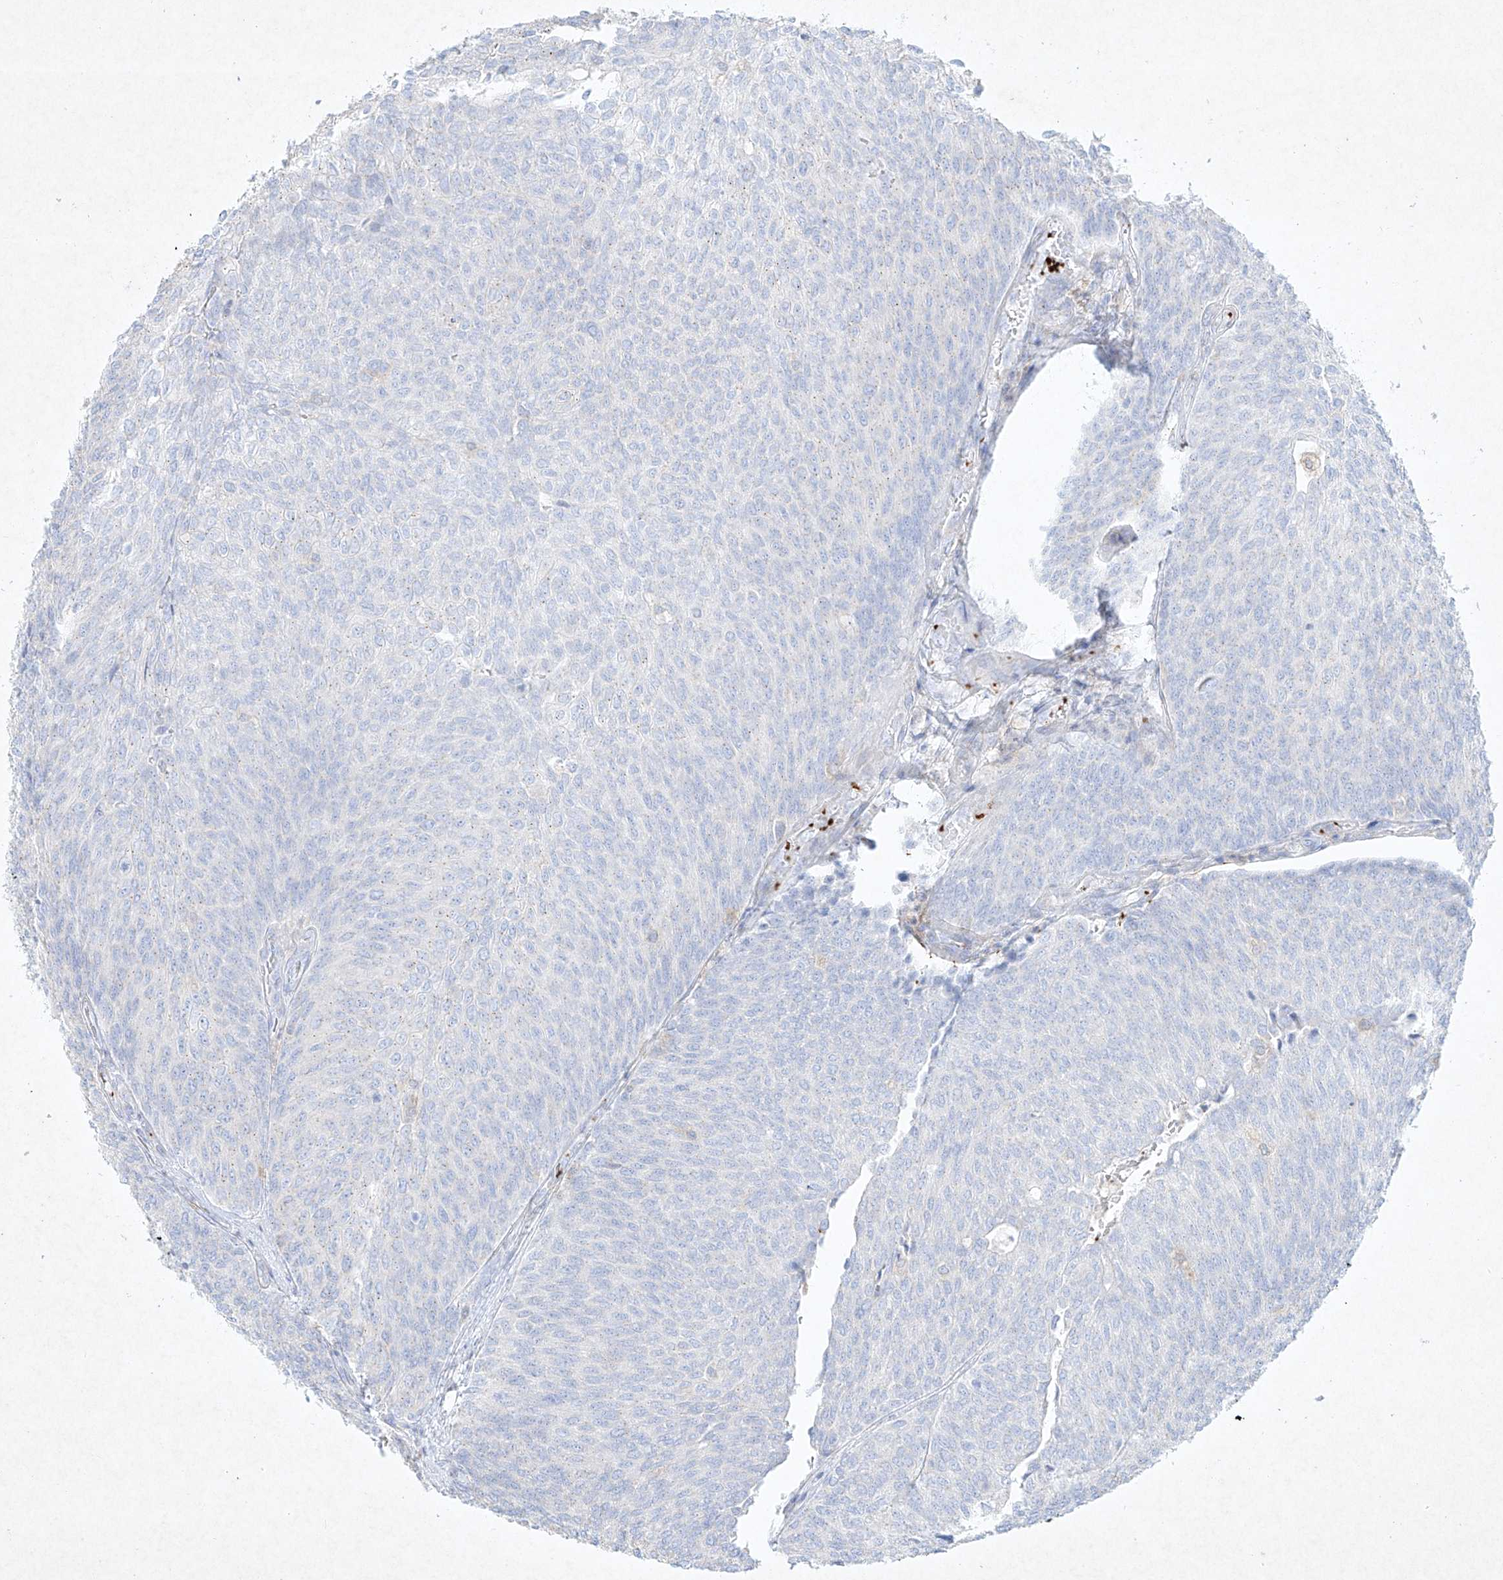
{"staining": {"intensity": "negative", "quantity": "none", "location": "none"}, "tissue": "urothelial cancer", "cell_type": "Tumor cells", "image_type": "cancer", "snomed": [{"axis": "morphology", "description": "Urothelial carcinoma, Low grade"}, {"axis": "topography", "description": "Urinary bladder"}], "caption": "The micrograph exhibits no significant expression in tumor cells of urothelial cancer. The staining was performed using DAB to visualize the protein expression in brown, while the nuclei were stained in blue with hematoxylin (Magnification: 20x).", "gene": "PLEK", "patient": {"sex": "female", "age": 79}}